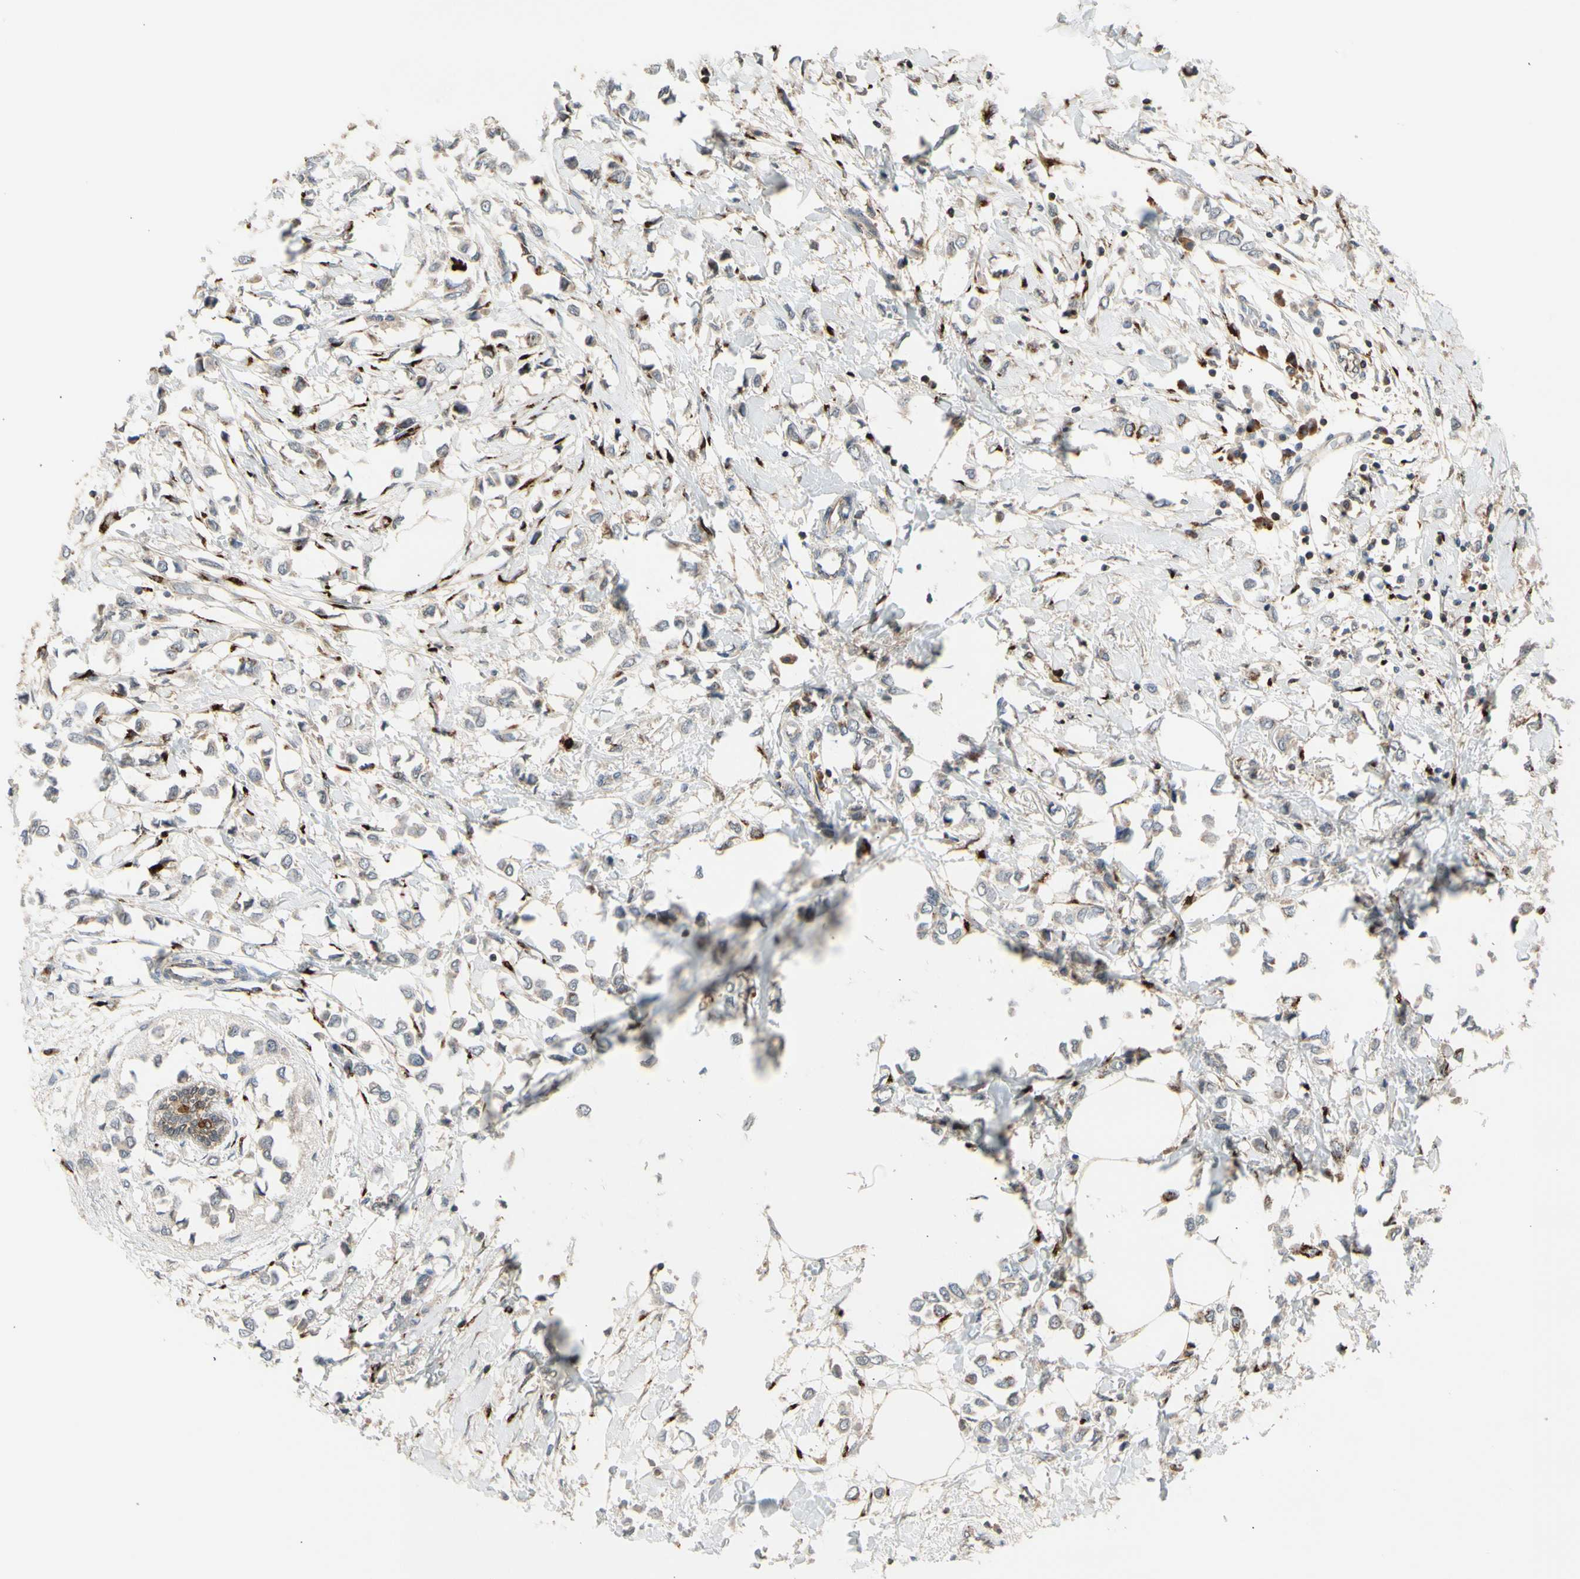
{"staining": {"intensity": "weak", "quantity": "25%-75%", "location": "cytoplasmic/membranous"}, "tissue": "breast cancer", "cell_type": "Tumor cells", "image_type": "cancer", "snomed": [{"axis": "morphology", "description": "Lobular carcinoma"}, {"axis": "topography", "description": "Breast"}], "caption": "Breast cancer stained for a protein reveals weak cytoplasmic/membranous positivity in tumor cells. (Stains: DAB (3,3'-diaminobenzidine) in brown, nuclei in blue, Microscopy: brightfield microscopy at high magnification).", "gene": "GALNT5", "patient": {"sex": "female", "age": 51}}